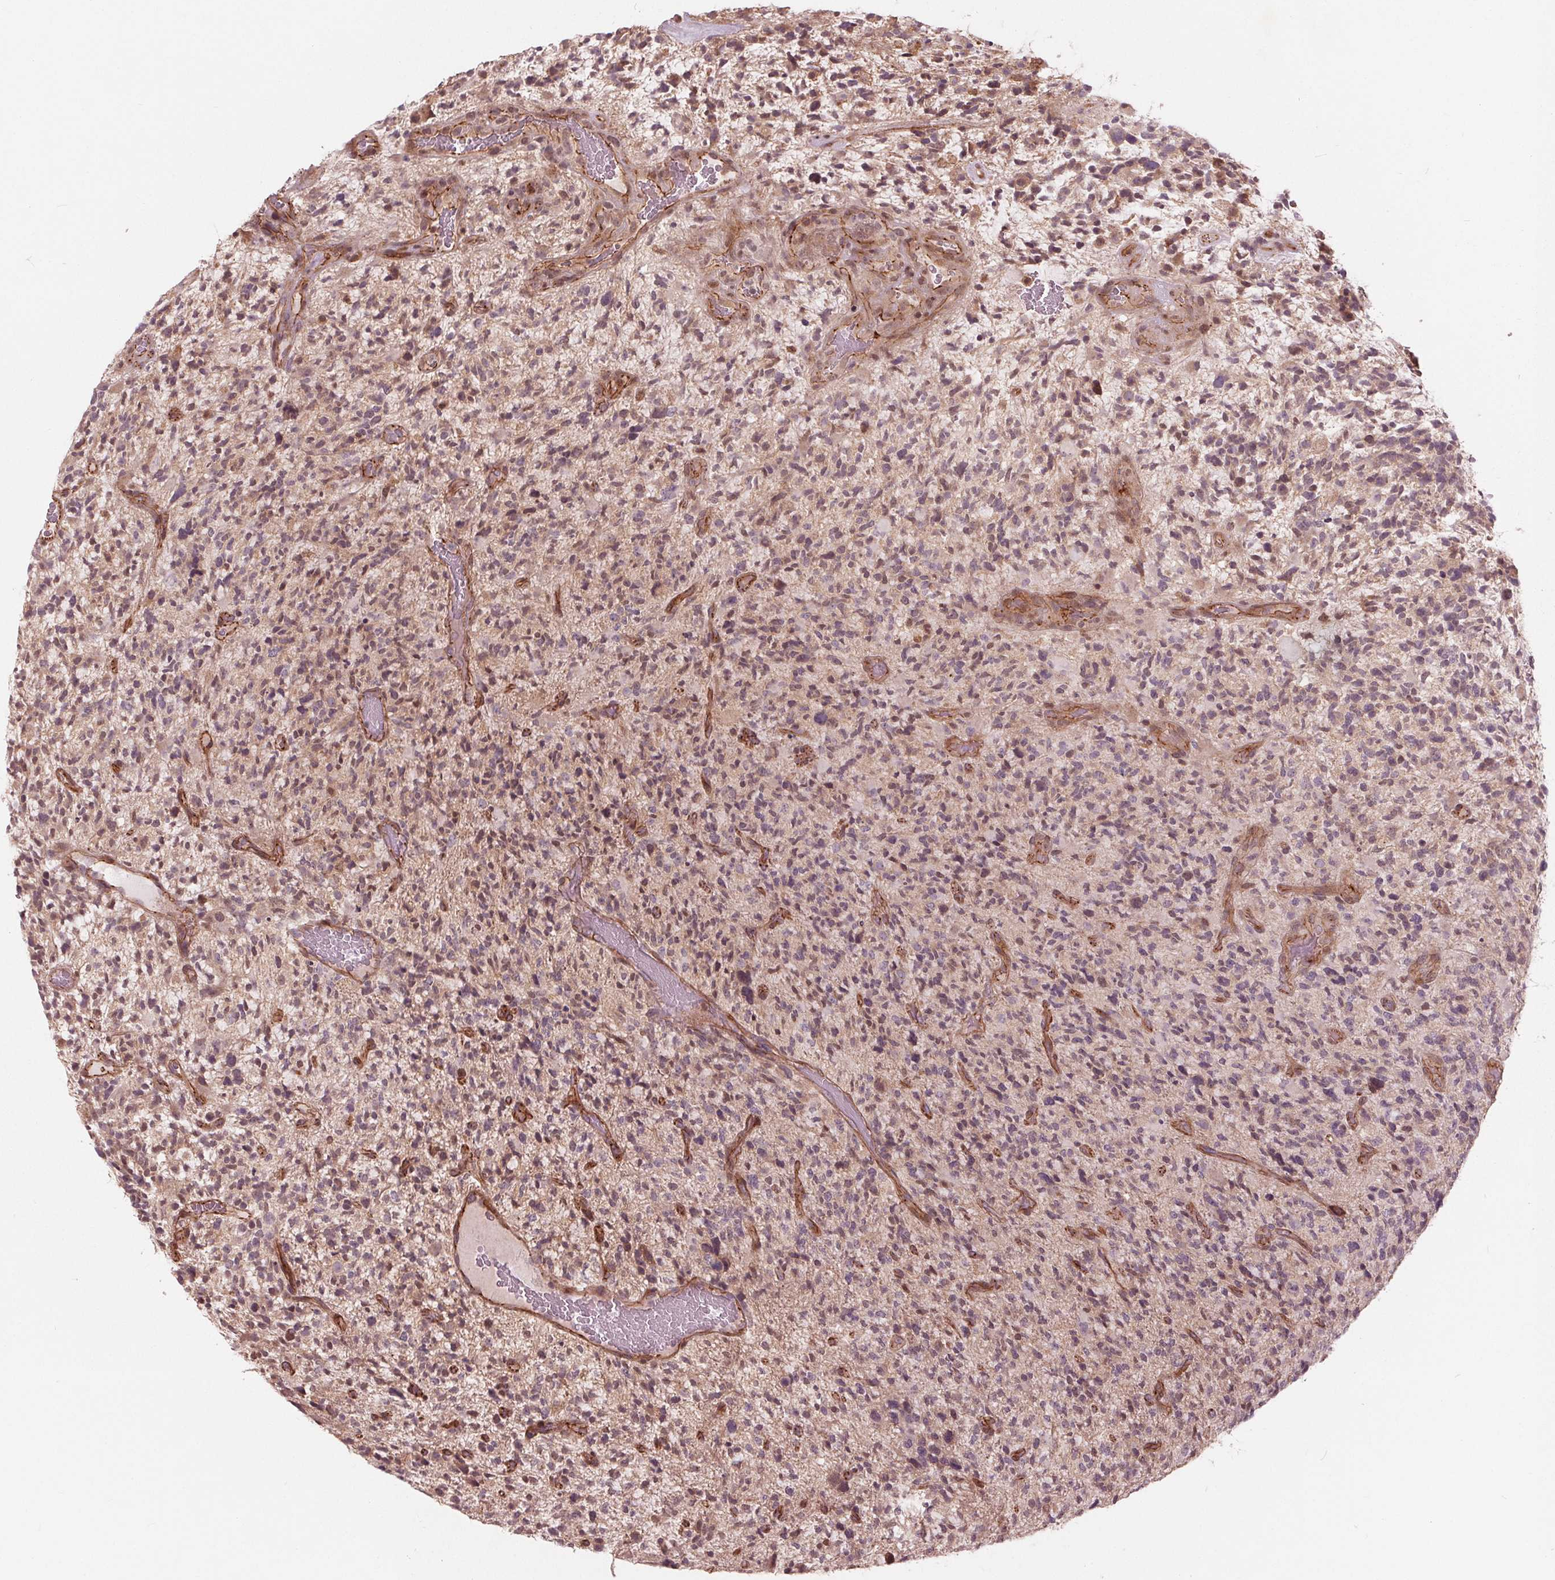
{"staining": {"intensity": "negative", "quantity": "none", "location": "none"}, "tissue": "glioma", "cell_type": "Tumor cells", "image_type": "cancer", "snomed": [{"axis": "morphology", "description": "Glioma, malignant, High grade"}, {"axis": "topography", "description": "Brain"}], "caption": "This is an IHC image of human high-grade glioma (malignant). There is no positivity in tumor cells.", "gene": "TXNIP", "patient": {"sex": "female", "age": 71}}